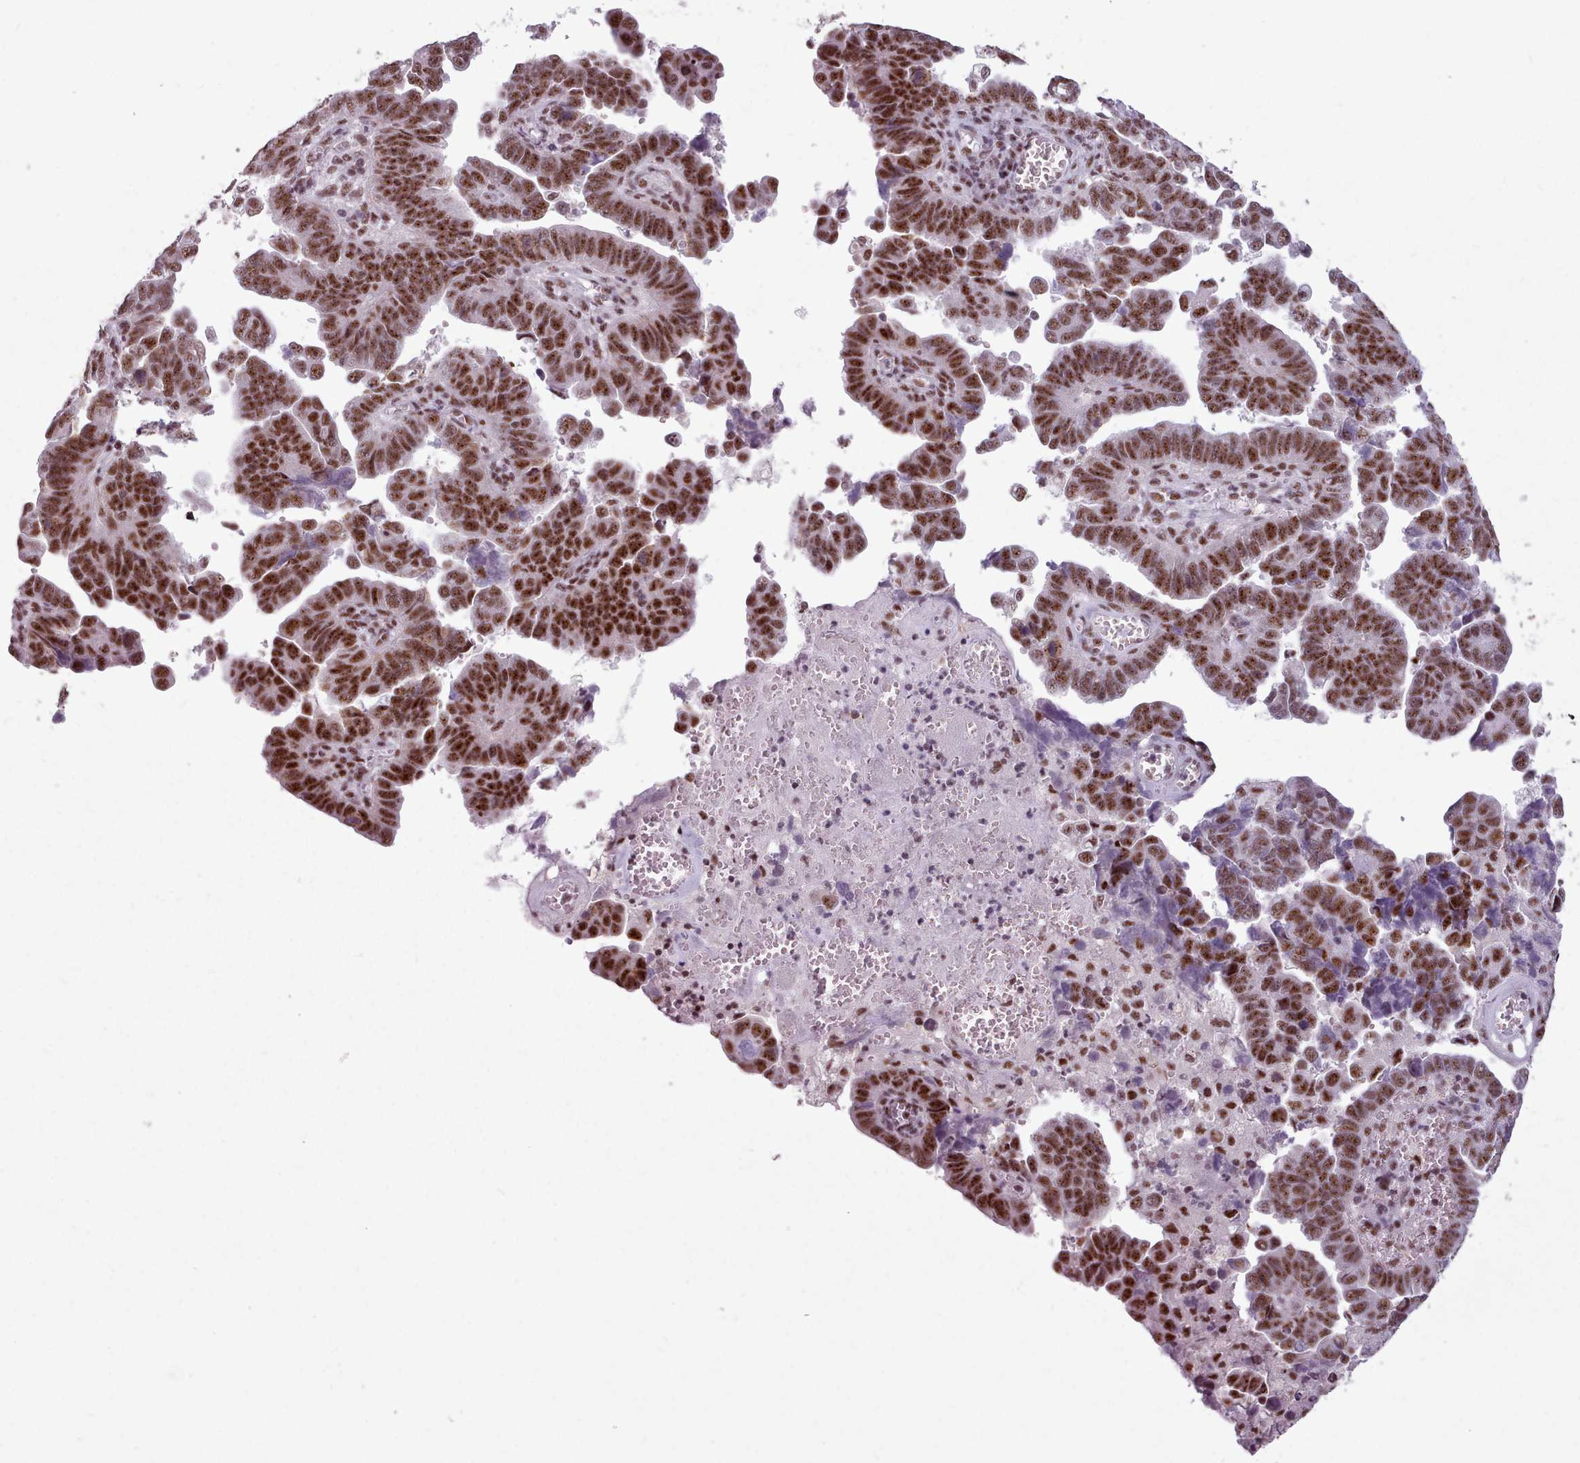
{"staining": {"intensity": "strong", "quantity": ">75%", "location": "nuclear"}, "tissue": "endometrial cancer", "cell_type": "Tumor cells", "image_type": "cancer", "snomed": [{"axis": "morphology", "description": "Adenocarcinoma, NOS"}, {"axis": "topography", "description": "Endometrium"}], "caption": "Adenocarcinoma (endometrial) was stained to show a protein in brown. There is high levels of strong nuclear staining in about >75% of tumor cells. (Brightfield microscopy of DAB IHC at high magnification).", "gene": "SRRM1", "patient": {"sex": "female", "age": 75}}